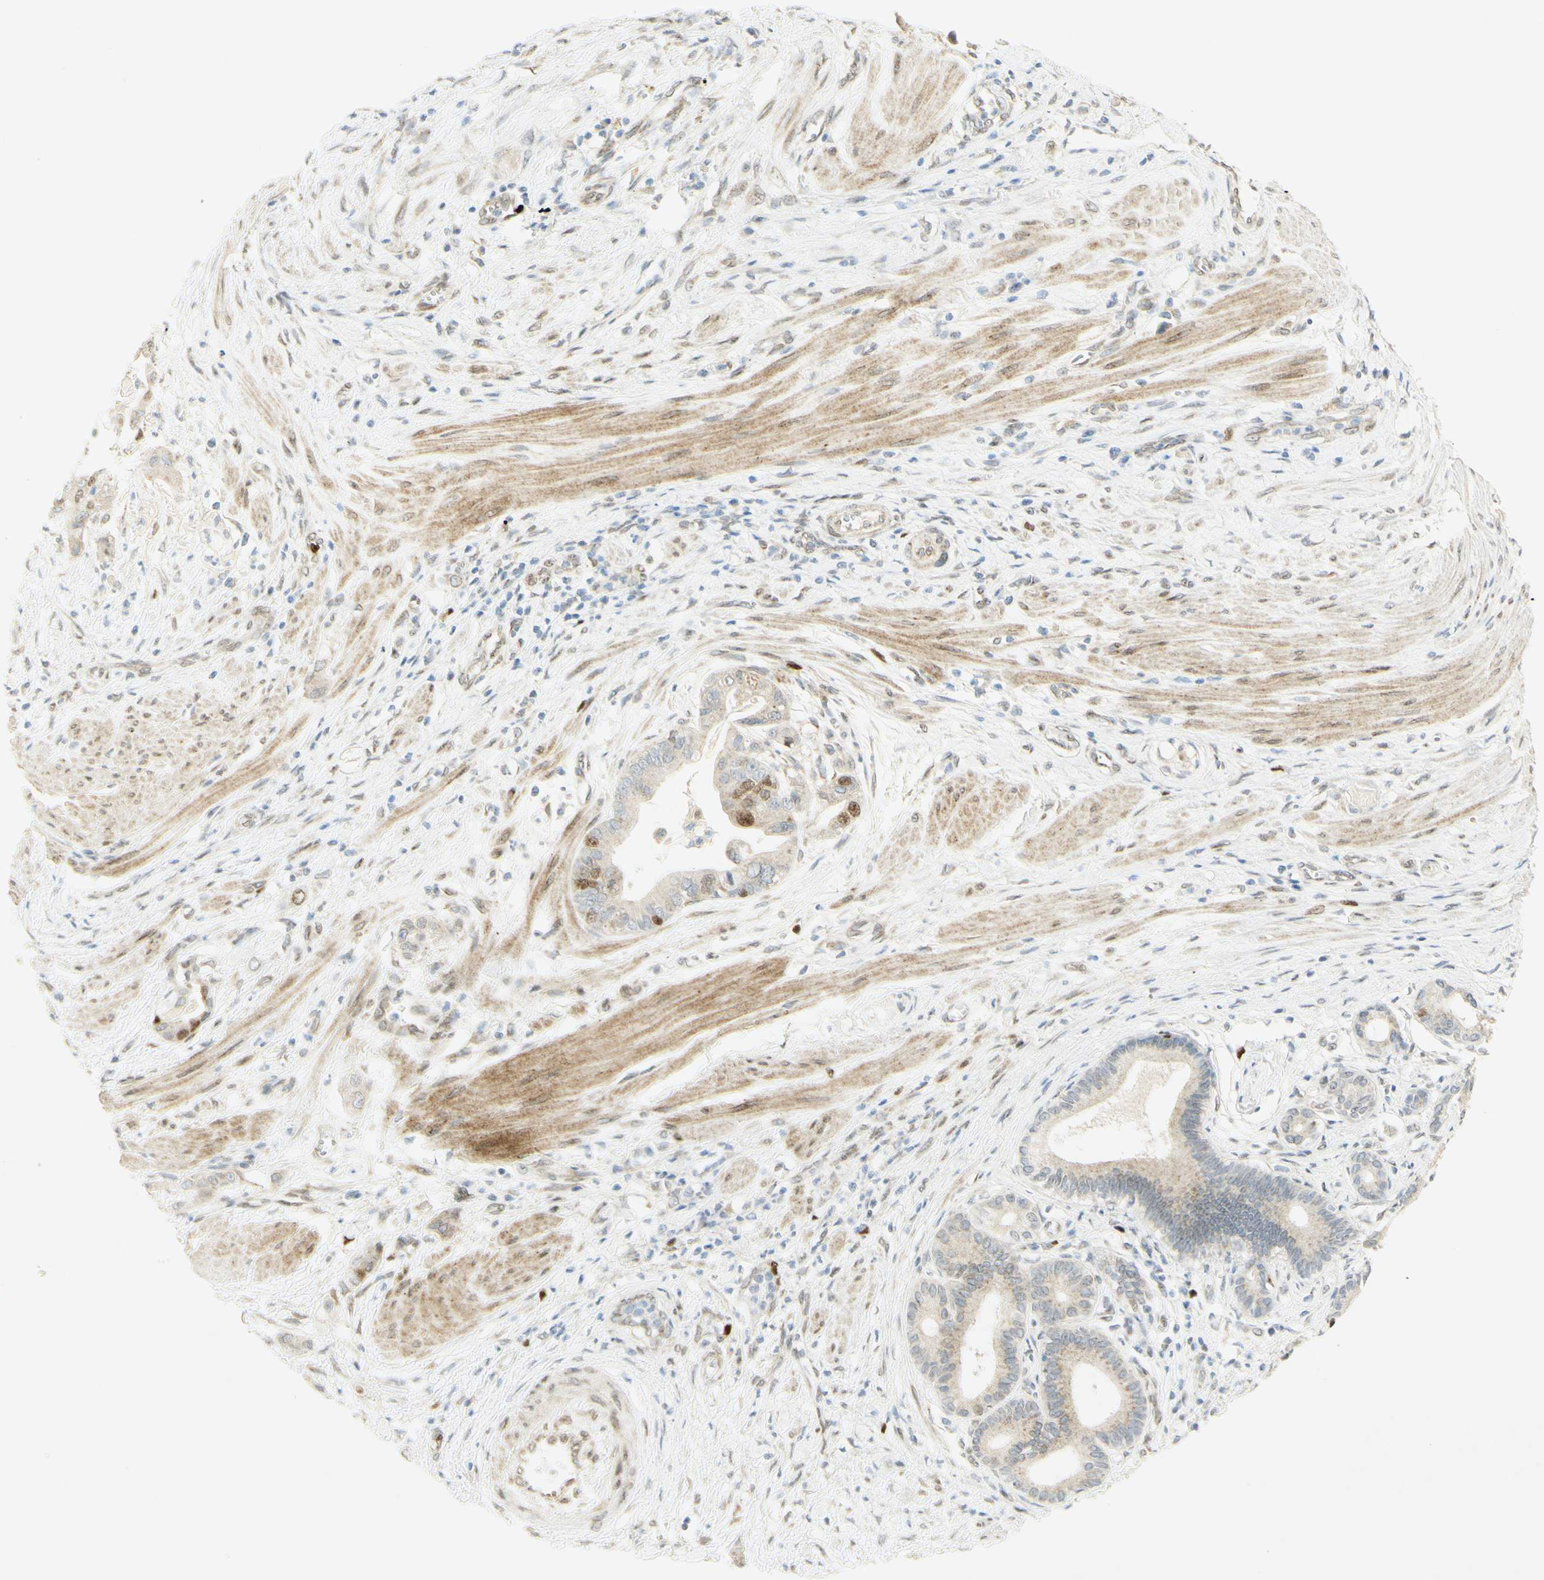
{"staining": {"intensity": "strong", "quantity": "<25%", "location": "nuclear"}, "tissue": "pancreatic cancer", "cell_type": "Tumor cells", "image_type": "cancer", "snomed": [{"axis": "morphology", "description": "Adenocarcinoma, NOS"}, {"axis": "topography", "description": "Pancreas"}], "caption": "A photomicrograph of pancreatic cancer (adenocarcinoma) stained for a protein exhibits strong nuclear brown staining in tumor cells.", "gene": "E2F1", "patient": {"sex": "female", "age": 75}}